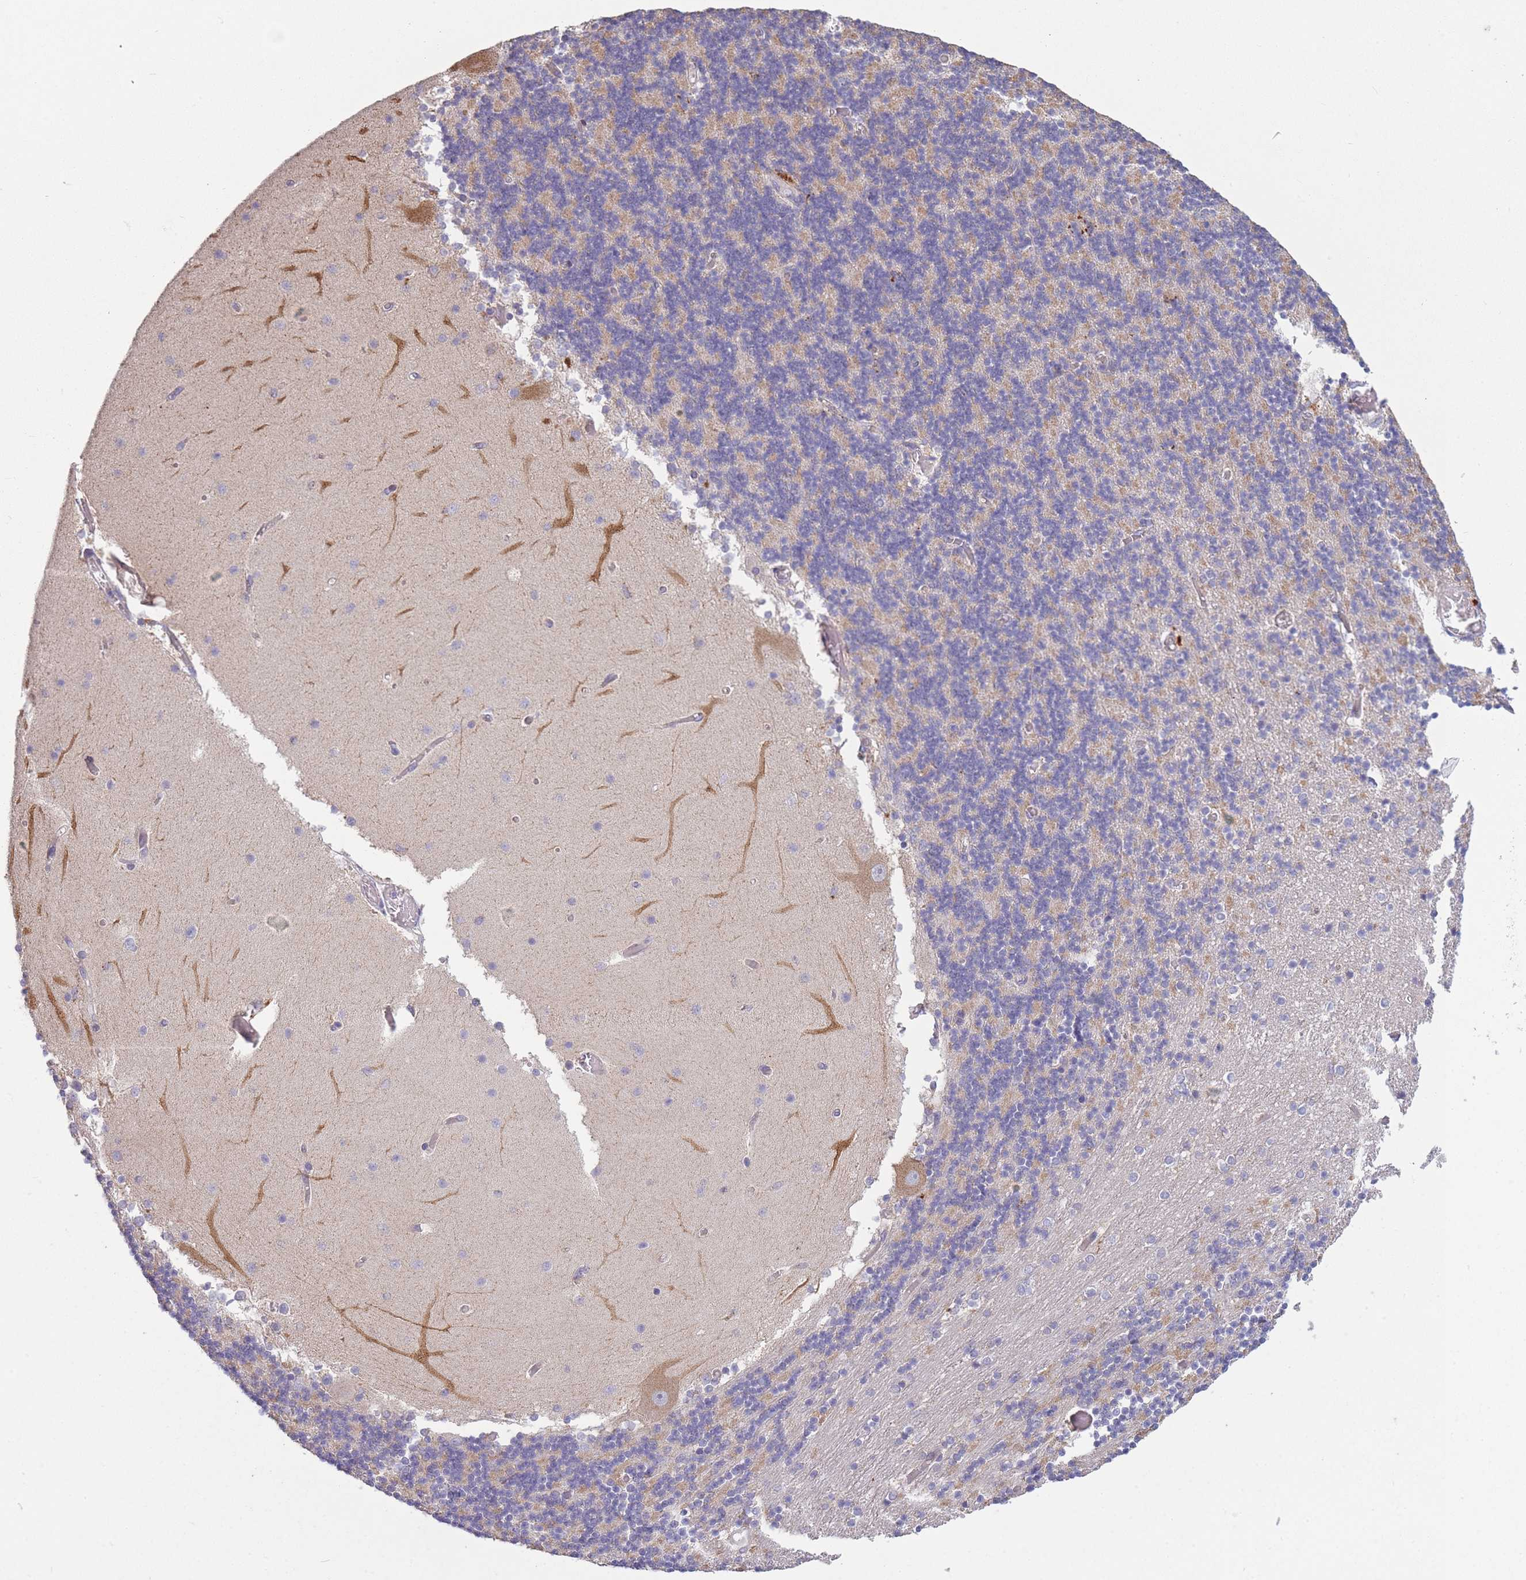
{"staining": {"intensity": "negative", "quantity": "none", "location": "none"}, "tissue": "cerebellum", "cell_type": "Cells in granular layer", "image_type": "normal", "snomed": [{"axis": "morphology", "description": "Normal tissue, NOS"}, {"axis": "topography", "description": "Cerebellum"}], "caption": "IHC of benign cerebellum reveals no expression in cells in granular layer.", "gene": "TRIM61", "patient": {"sex": "female", "age": 28}}